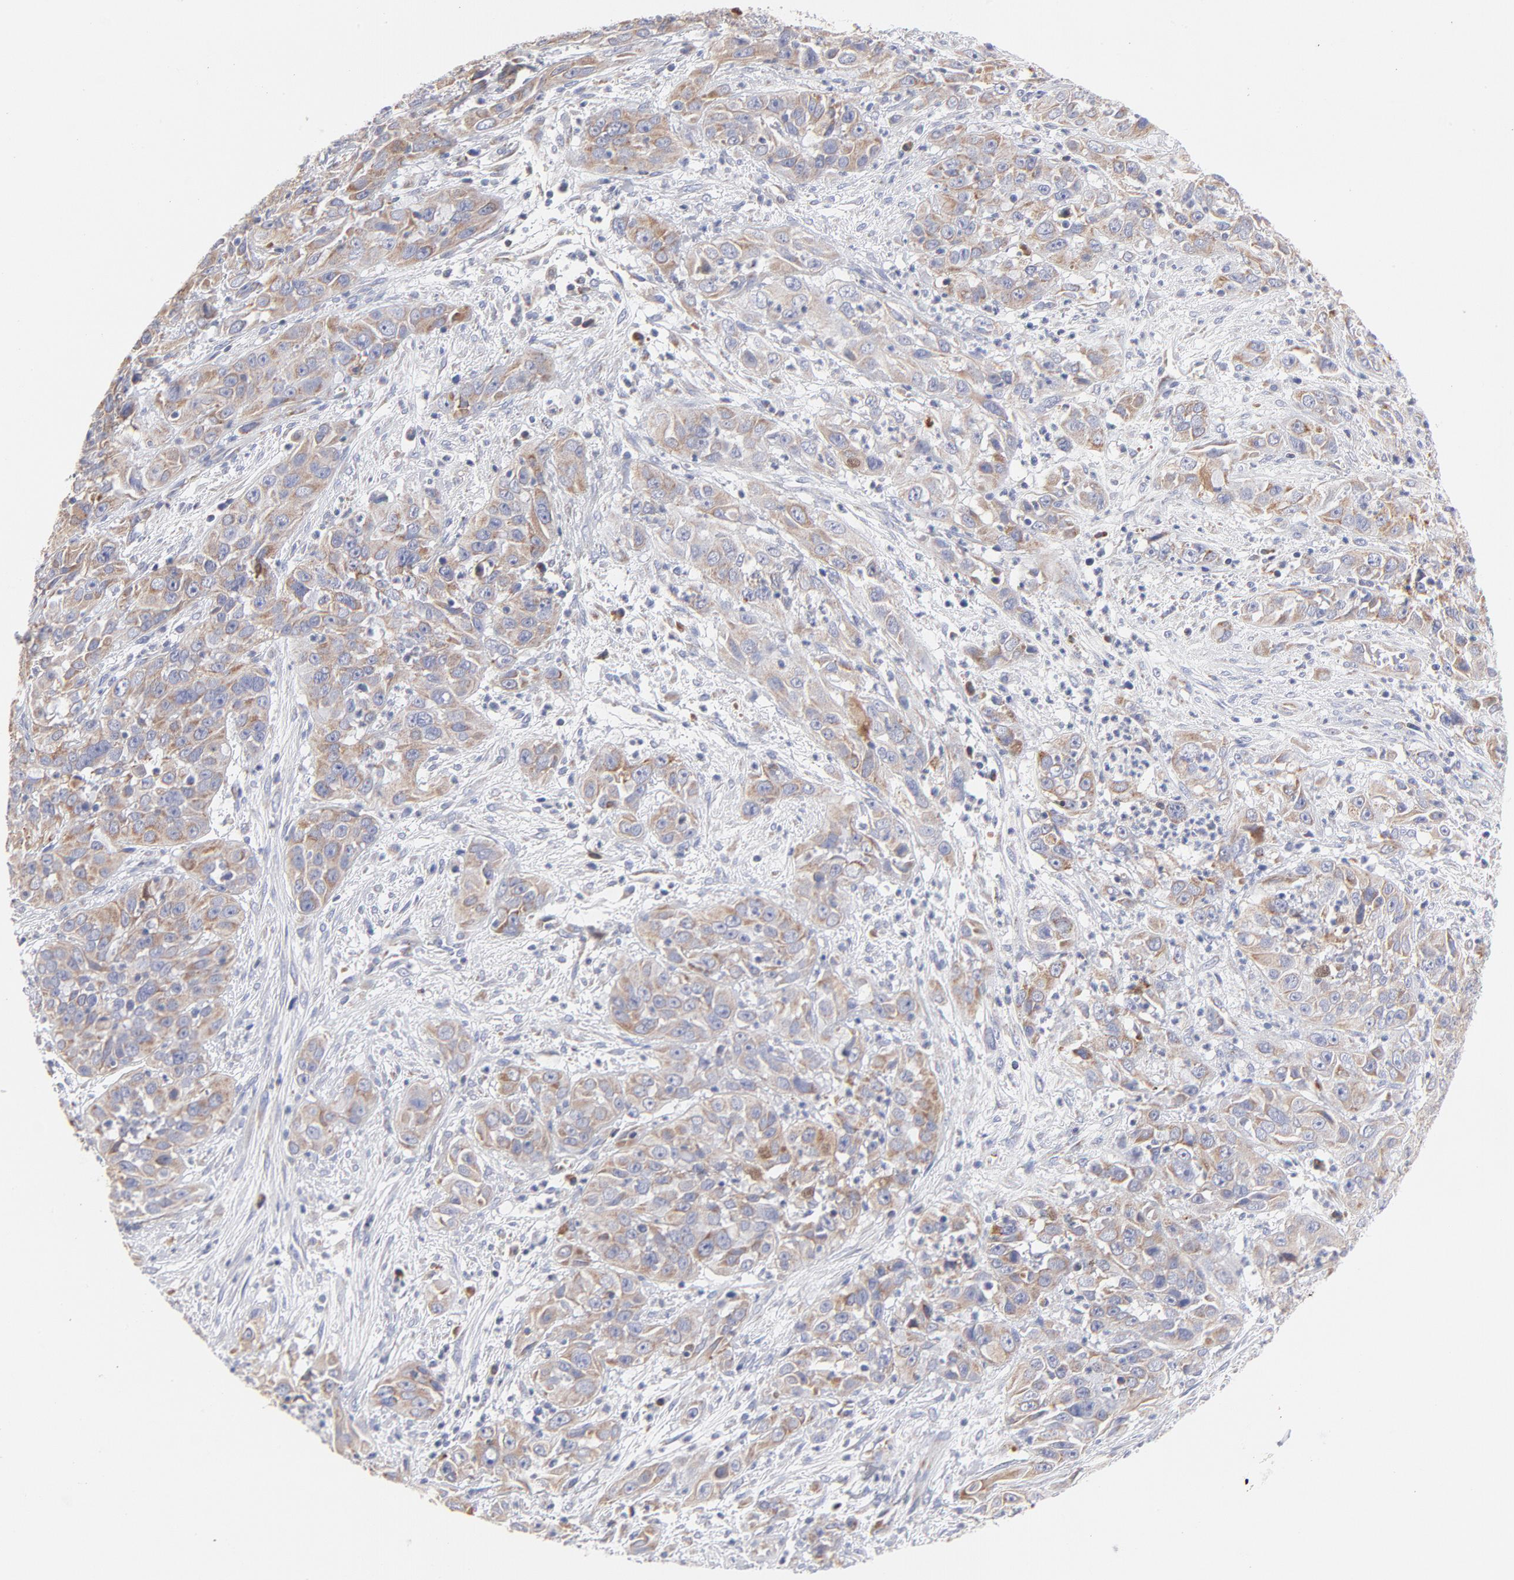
{"staining": {"intensity": "weak", "quantity": ">75%", "location": "cytoplasmic/membranous"}, "tissue": "cervical cancer", "cell_type": "Tumor cells", "image_type": "cancer", "snomed": [{"axis": "morphology", "description": "Squamous cell carcinoma, NOS"}, {"axis": "topography", "description": "Cervix"}], "caption": "Protein analysis of squamous cell carcinoma (cervical) tissue exhibits weak cytoplasmic/membranous positivity in about >75% of tumor cells. Immunohistochemistry (ihc) stains the protein in brown and the nuclei are stained blue.", "gene": "TIMM8A", "patient": {"sex": "female", "age": 32}}